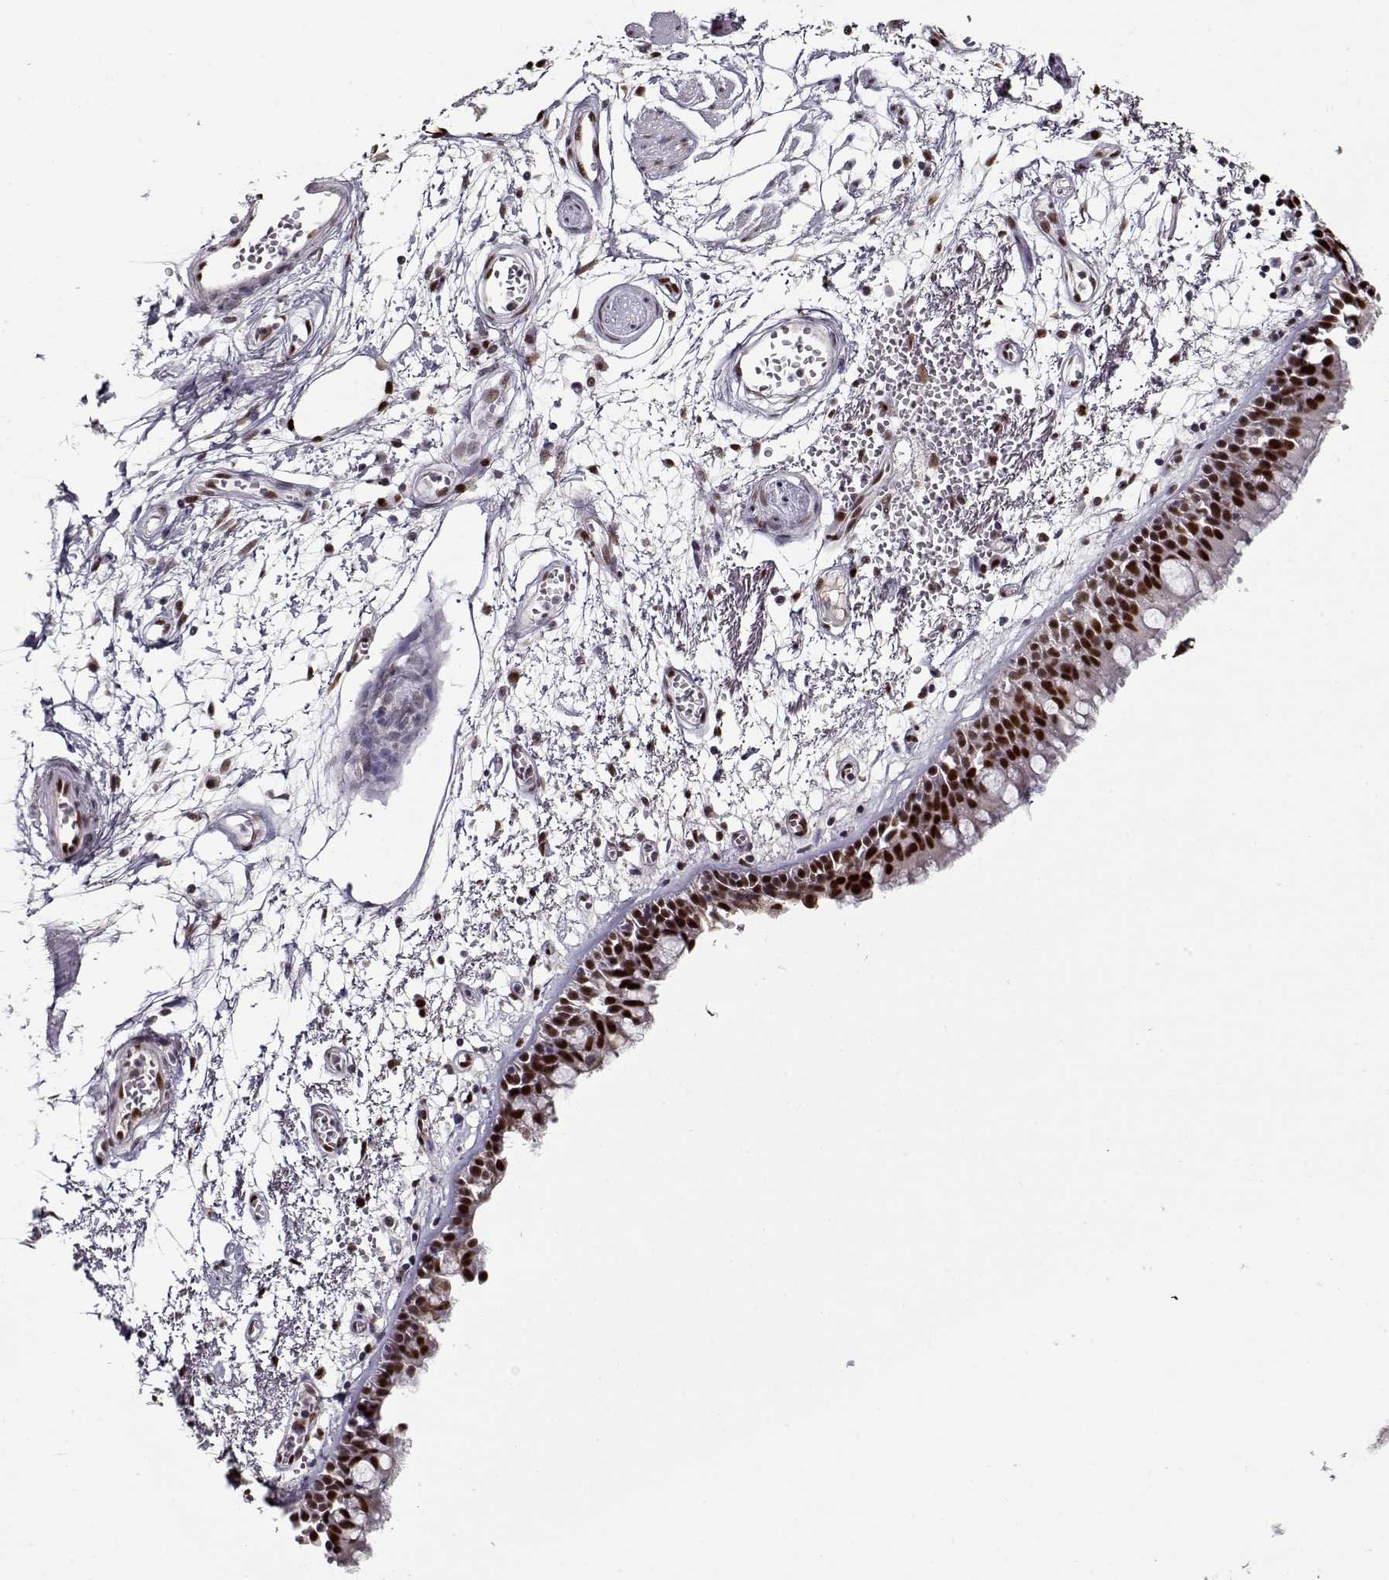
{"staining": {"intensity": "strong", "quantity": "25%-75%", "location": "nuclear"}, "tissue": "bronchus", "cell_type": "Respiratory epithelial cells", "image_type": "normal", "snomed": [{"axis": "morphology", "description": "Normal tissue, NOS"}, {"axis": "morphology", "description": "Squamous cell carcinoma, NOS"}, {"axis": "topography", "description": "Cartilage tissue"}, {"axis": "topography", "description": "Bronchus"}, {"axis": "topography", "description": "Lung"}], "caption": "Immunohistochemical staining of unremarkable human bronchus displays strong nuclear protein staining in approximately 25%-75% of respiratory epithelial cells.", "gene": "PRMT1", "patient": {"sex": "male", "age": 66}}